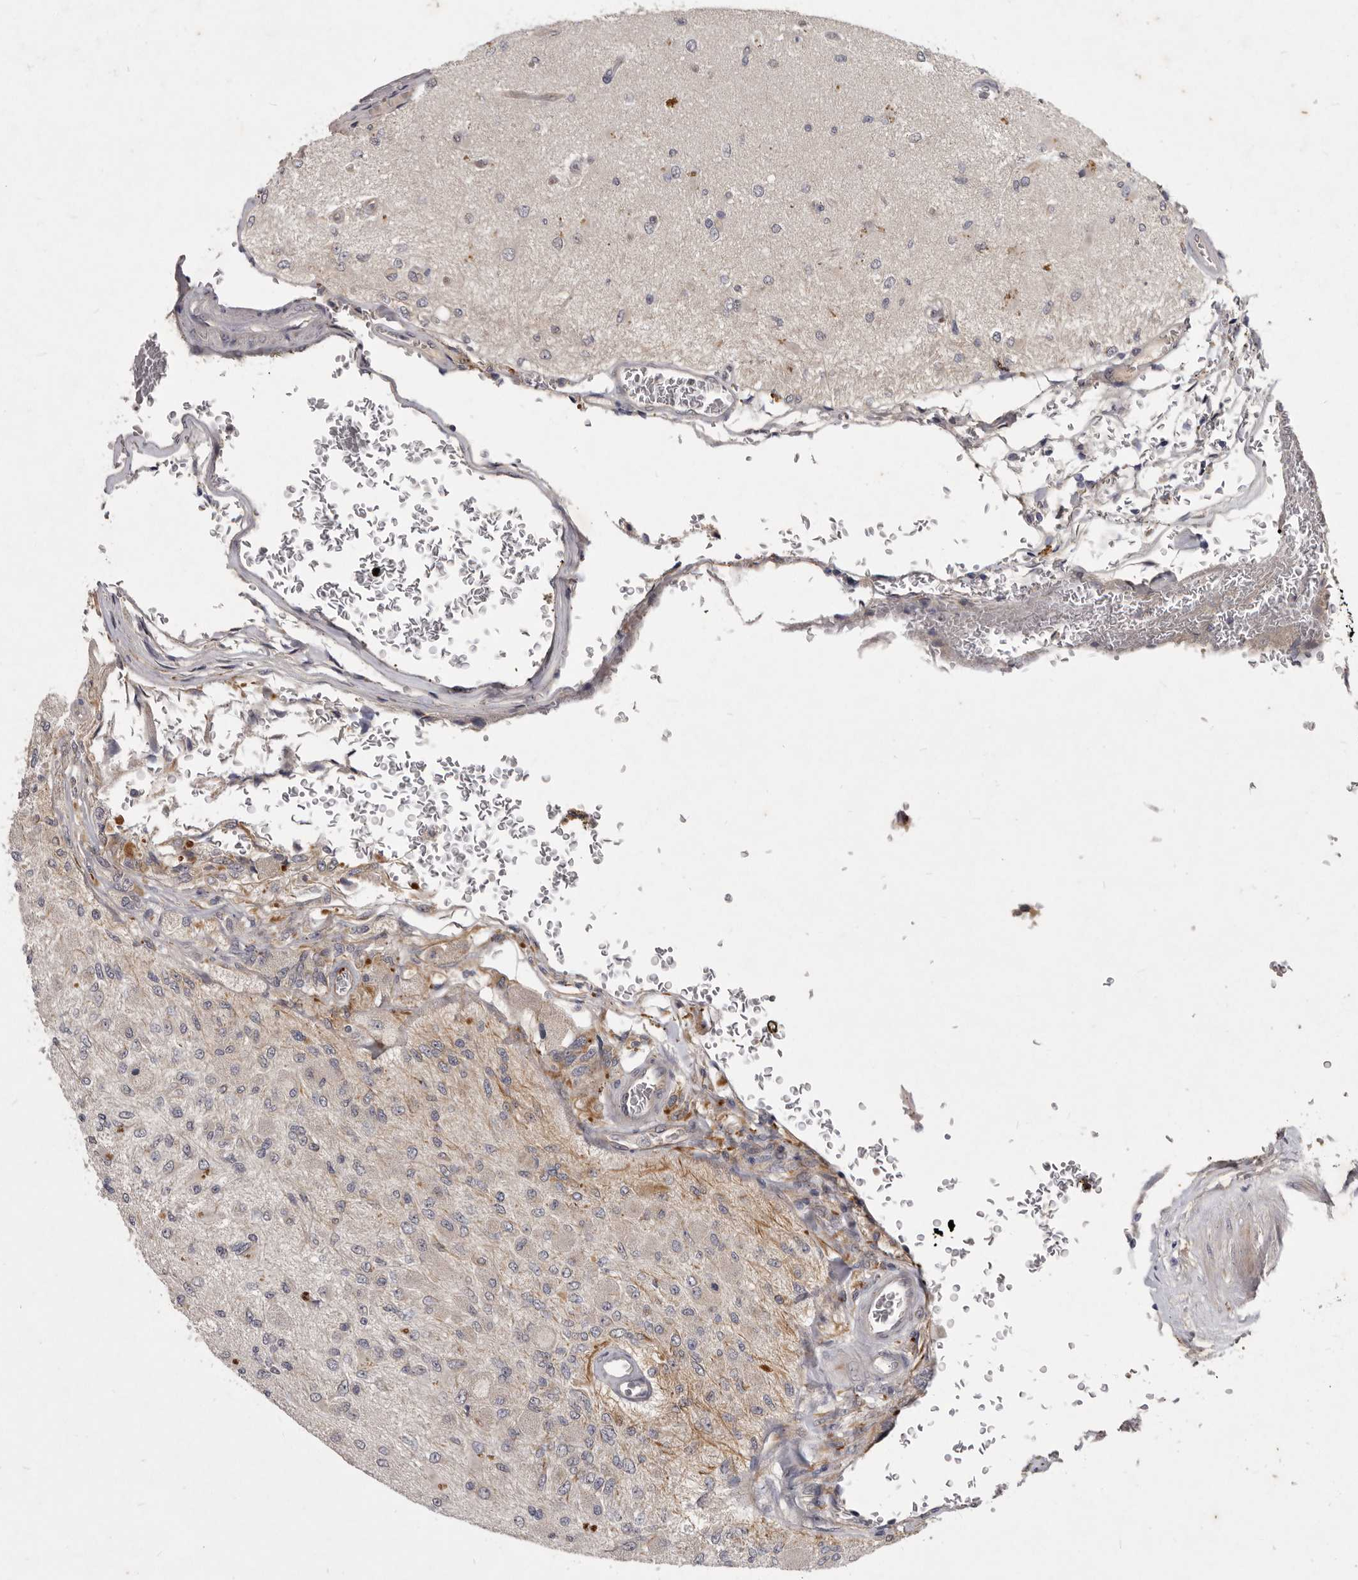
{"staining": {"intensity": "negative", "quantity": "none", "location": "none"}, "tissue": "glioma", "cell_type": "Tumor cells", "image_type": "cancer", "snomed": [{"axis": "morphology", "description": "Normal tissue, NOS"}, {"axis": "morphology", "description": "Glioma, malignant, High grade"}, {"axis": "topography", "description": "Cerebral cortex"}], "caption": "Tumor cells are negative for protein expression in human malignant glioma (high-grade).", "gene": "SLC22A1", "patient": {"sex": "male", "age": 77}}